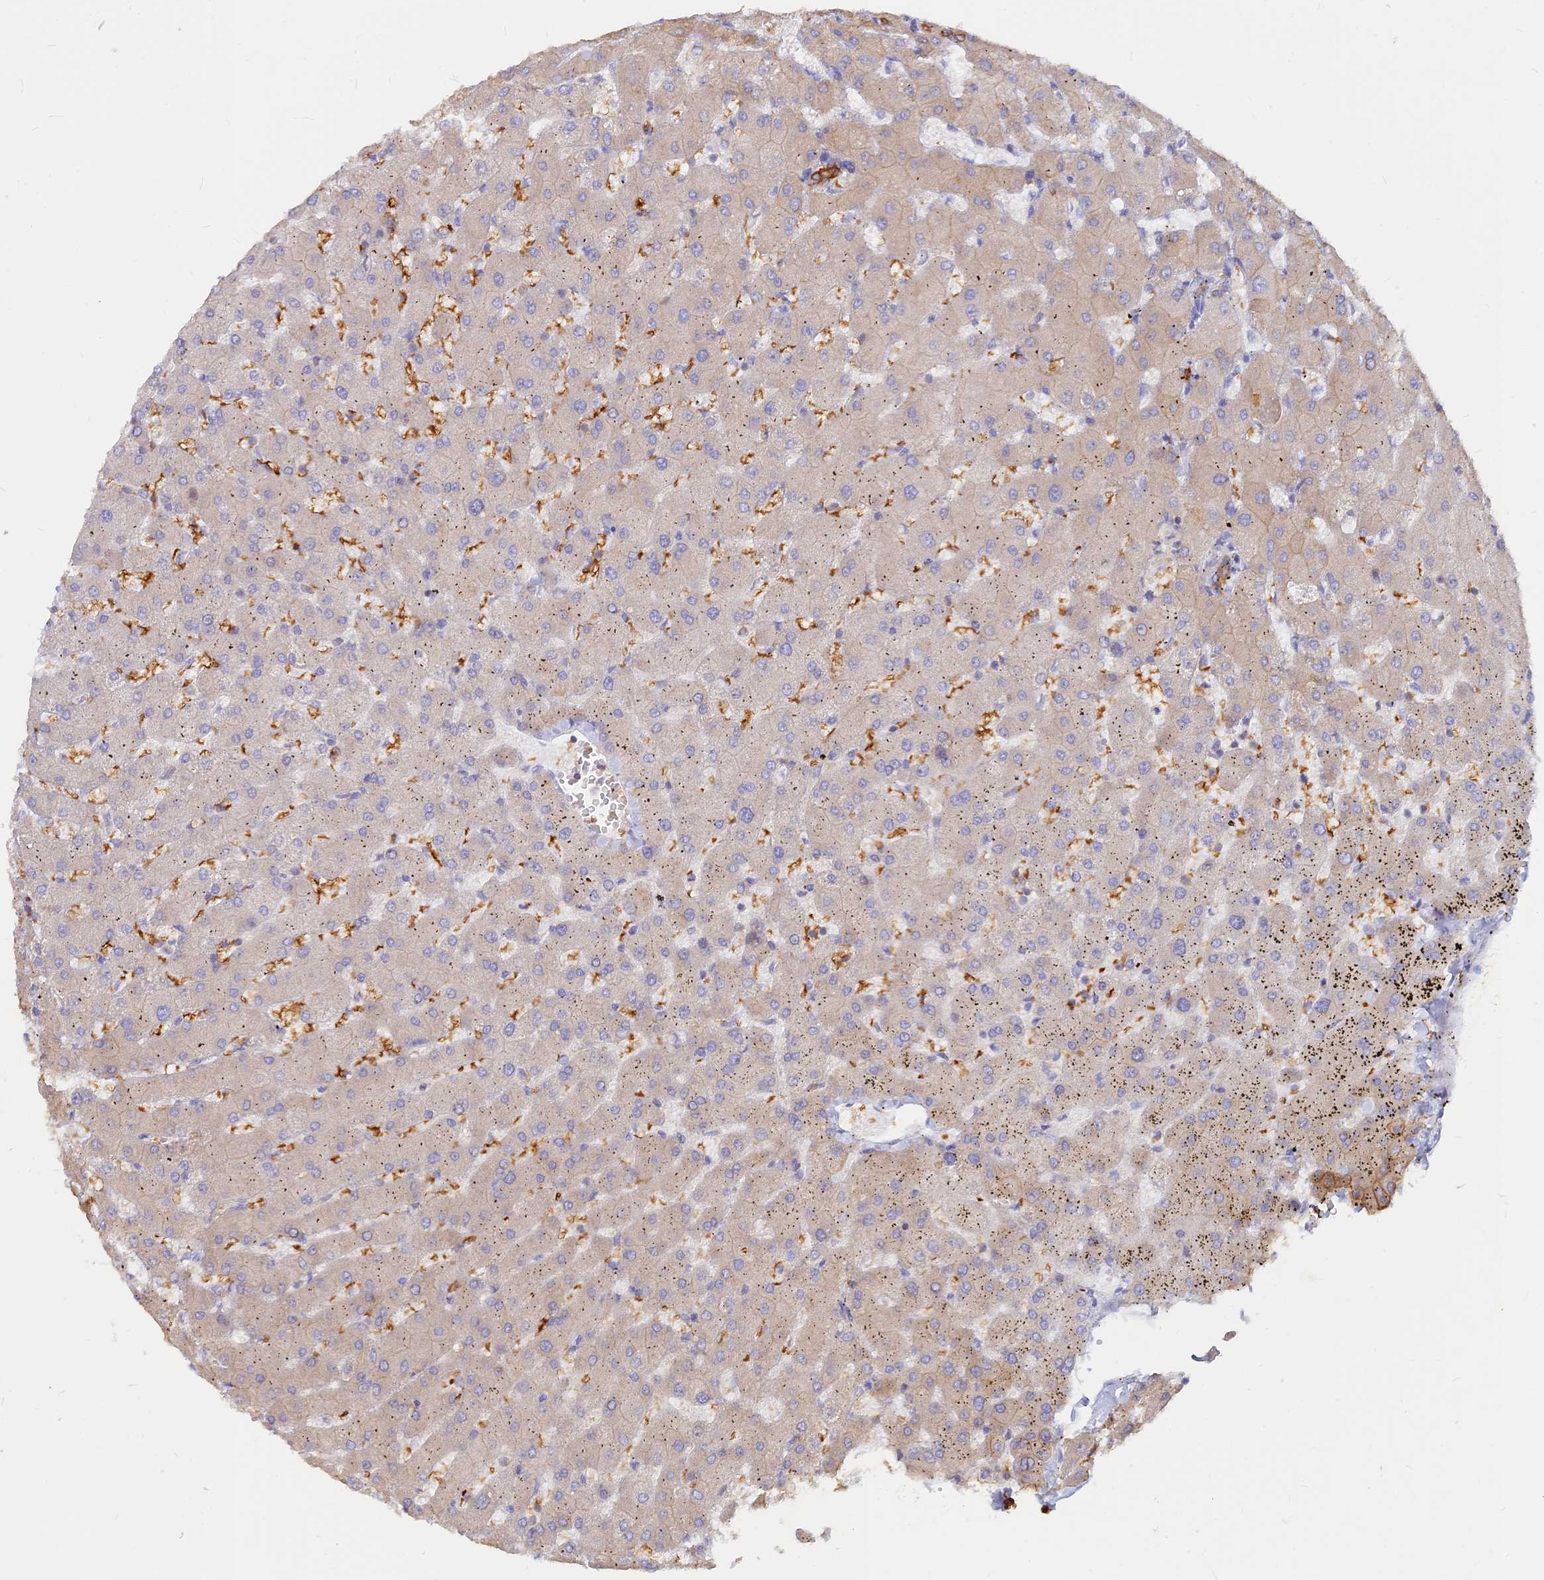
{"staining": {"intensity": "strong", "quantity": ">75%", "location": "cytoplasmic/membranous"}, "tissue": "liver", "cell_type": "Cholangiocytes", "image_type": "normal", "snomed": [{"axis": "morphology", "description": "Normal tissue, NOS"}, {"axis": "topography", "description": "Liver"}], "caption": "Immunohistochemical staining of benign human liver displays high levels of strong cytoplasmic/membranous staining in approximately >75% of cholangiocytes. The protein of interest is stained brown, and the nuclei are stained in blue (DAB (3,3'-diaminobenzidine) IHC with brightfield microscopy, high magnification).", "gene": "DENND2D", "patient": {"sex": "female", "age": 63}}